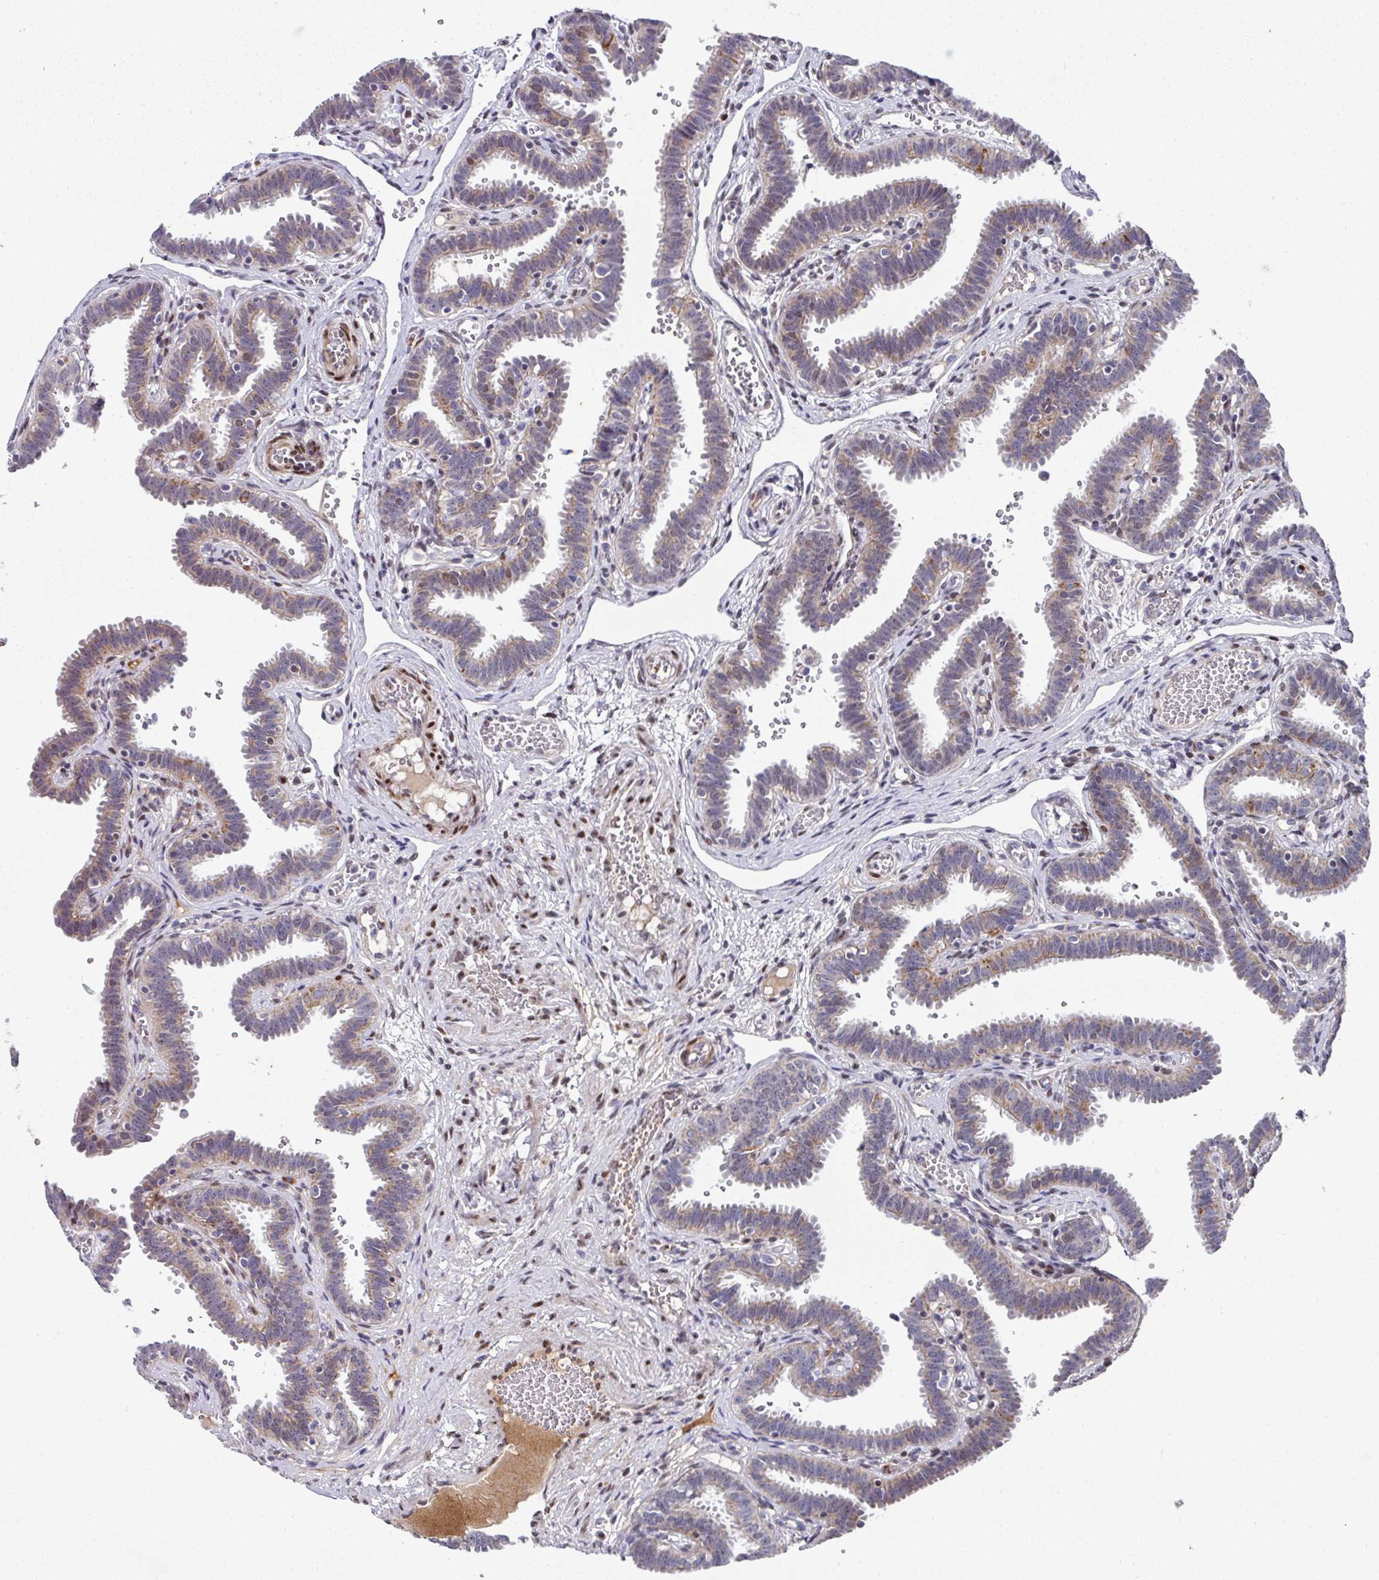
{"staining": {"intensity": "weak", "quantity": "25%-75%", "location": "cytoplasmic/membranous"}, "tissue": "fallopian tube", "cell_type": "Glandular cells", "image_type": "normal", "snomed": [{"axis": "morphology", "description": "Normal tissue, NOS"}, {"axis": "topography", "description": "Fallopian tube"}], "caption": "Approximately 25%-75% of glandular cells in unremarkable human fallopian tube exhibit weak cytoplasmic/membranous protein expression as visualized by brown immunohistochemical staining.", "gene": "CBX7", "patient": {"sex": "female", "age": 37}}